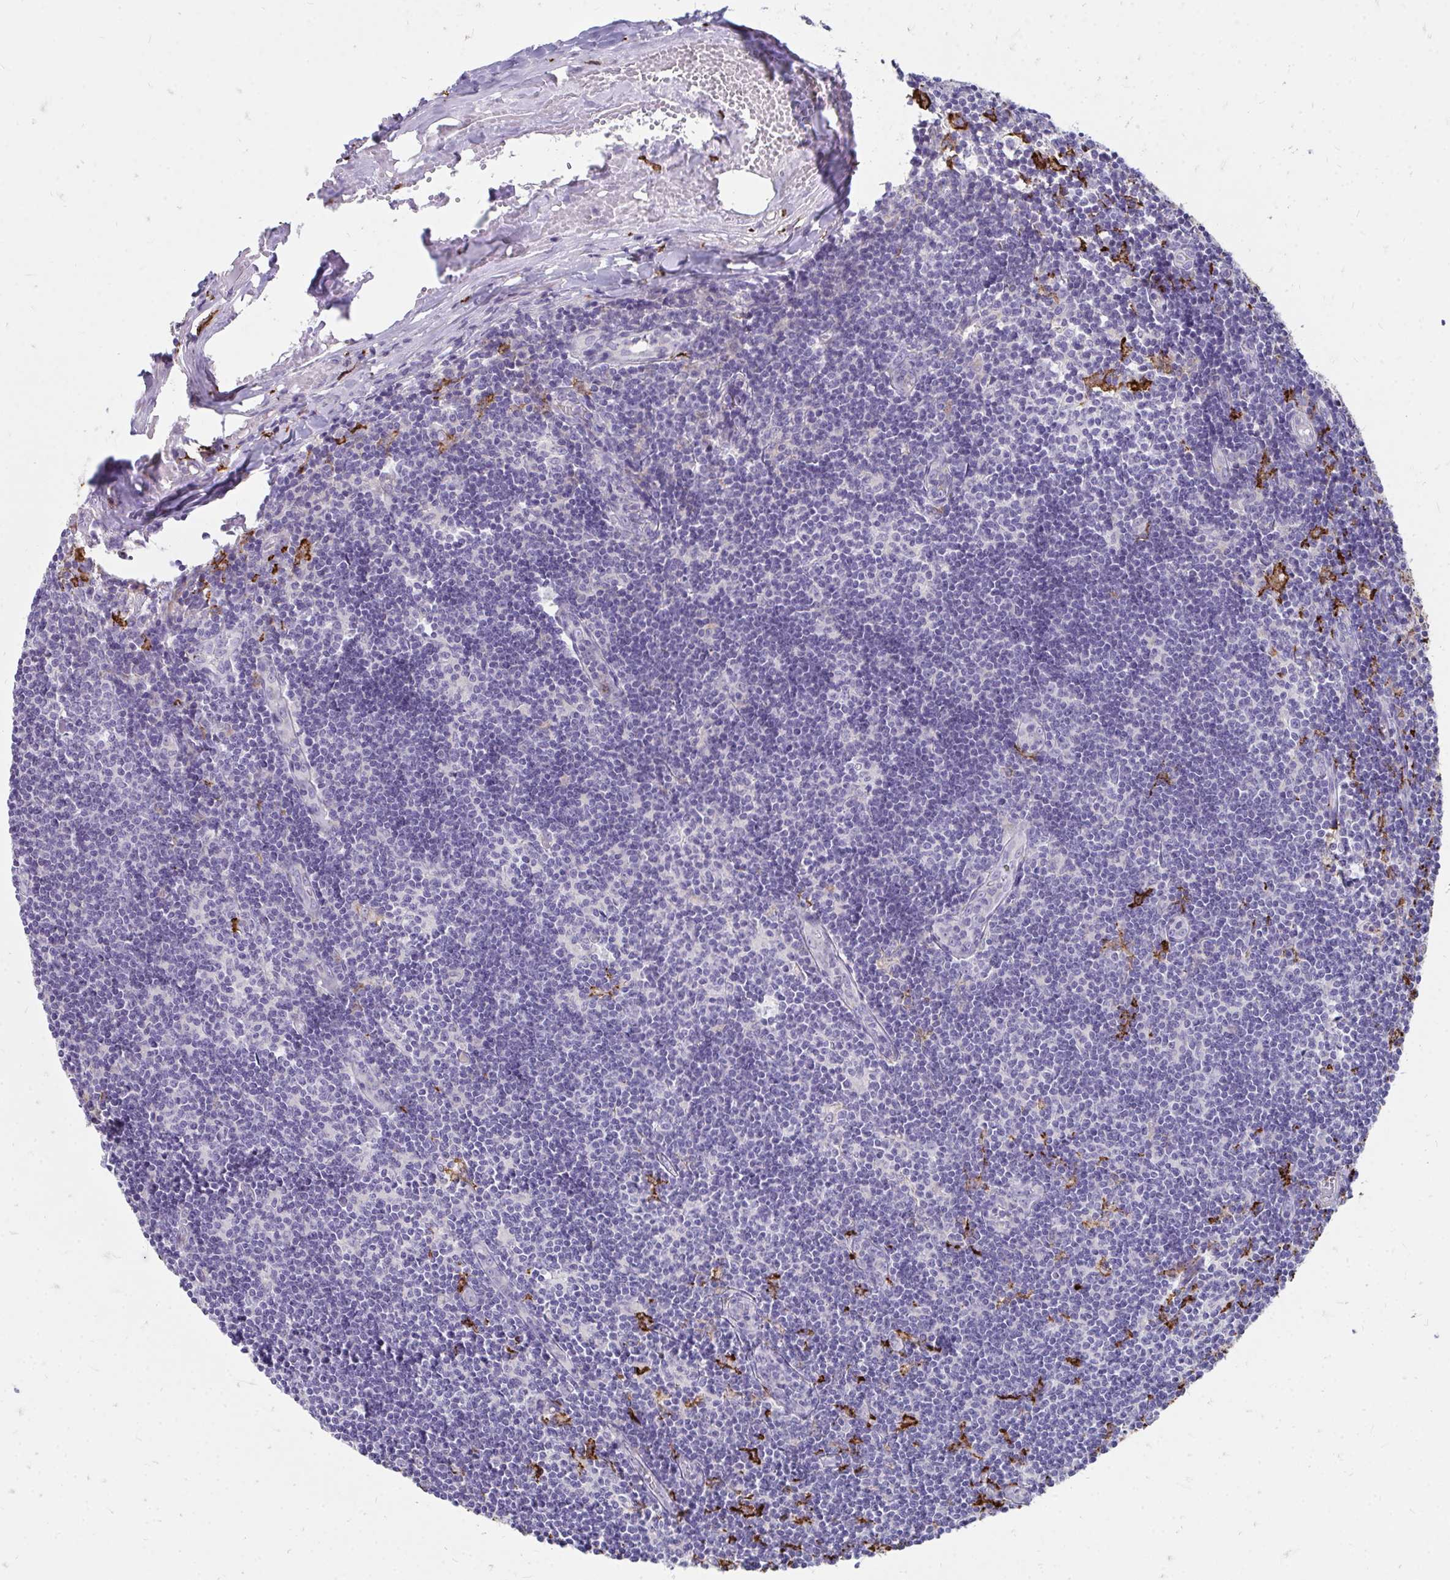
{"staining": {"intensity": "negative", "quantity": "none", "location": "none"}, "tissue": "lymph node", "cell_type": "Germinal center cells", "image_type": "normal", "snomed": [{"axis": "morphology", "description": "Normal tissue, NOS"}, {"axis": "topography", "description": "Lymph node"}], "caption": "Immunohistochemistry (IHC) photomicrograph of normal lymph node: lymph node stained with DAB (3,3'-diaminobenzidine) displays no significant protein positivity in germinal center cells.", "gene": "CD163", "patient": {"sex": "female", "age": 31}}